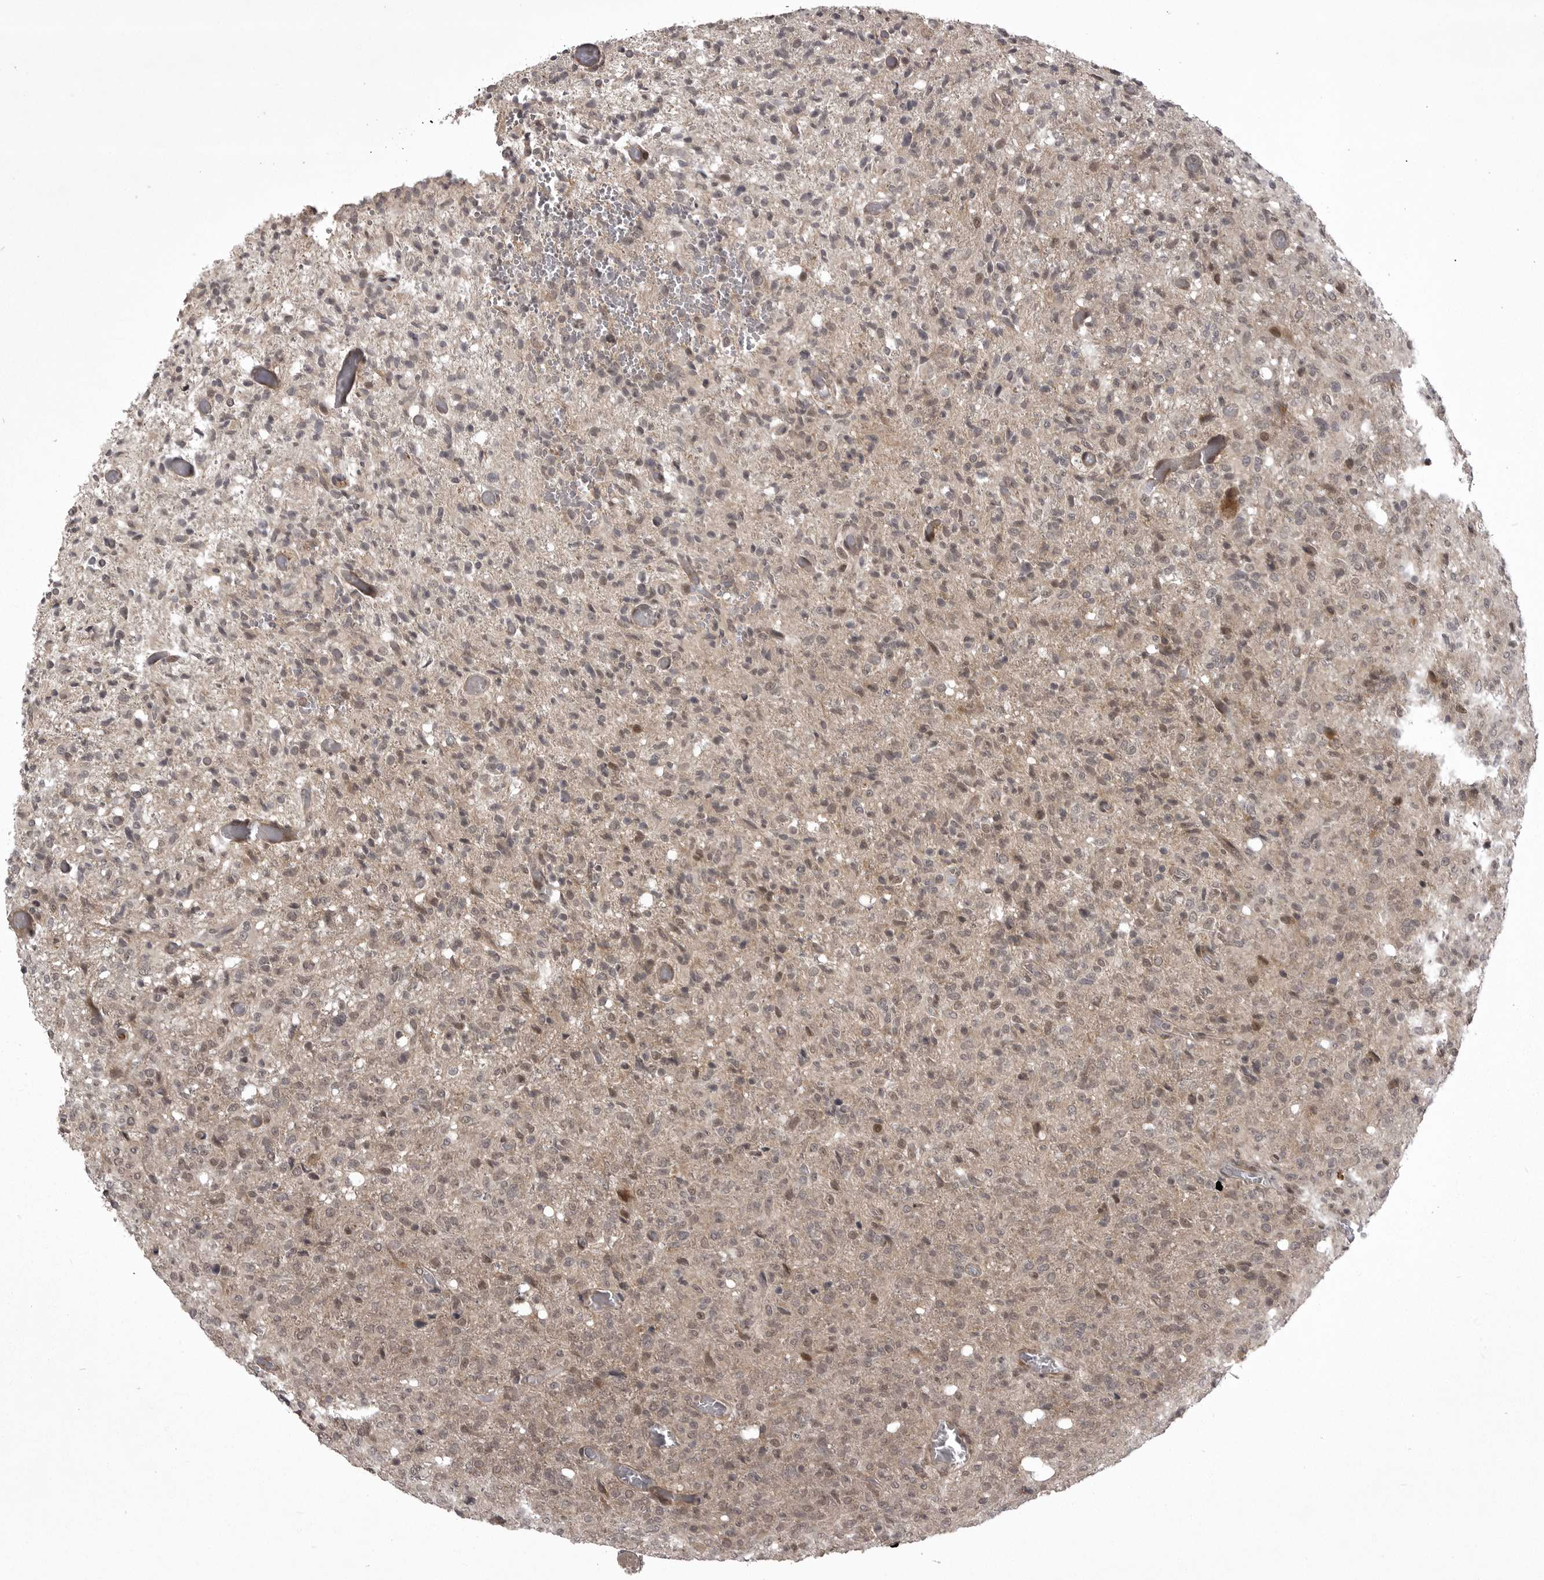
{"staining": {"intensity": "weak", "quantity": ">75%", "location": "cytoplasmic/membranous,nuclear"}, "tissue": "glioma", "cell_type": "Tumor cells", "image_type": "cancer", "snomed": [{"axis": "morphology", "description": "Glioma, malignant, High grade"}, {"axis": "topography", "description": "Brain"}], "caption": "DAB immunohistochemical staining of human glioma exhibits weak cytoplasmic/membranous and nuclear protein staining in approximately >75% of tumor cells.", "gene": "SNX16", "patient": {"sex": "female", "age": 57}}